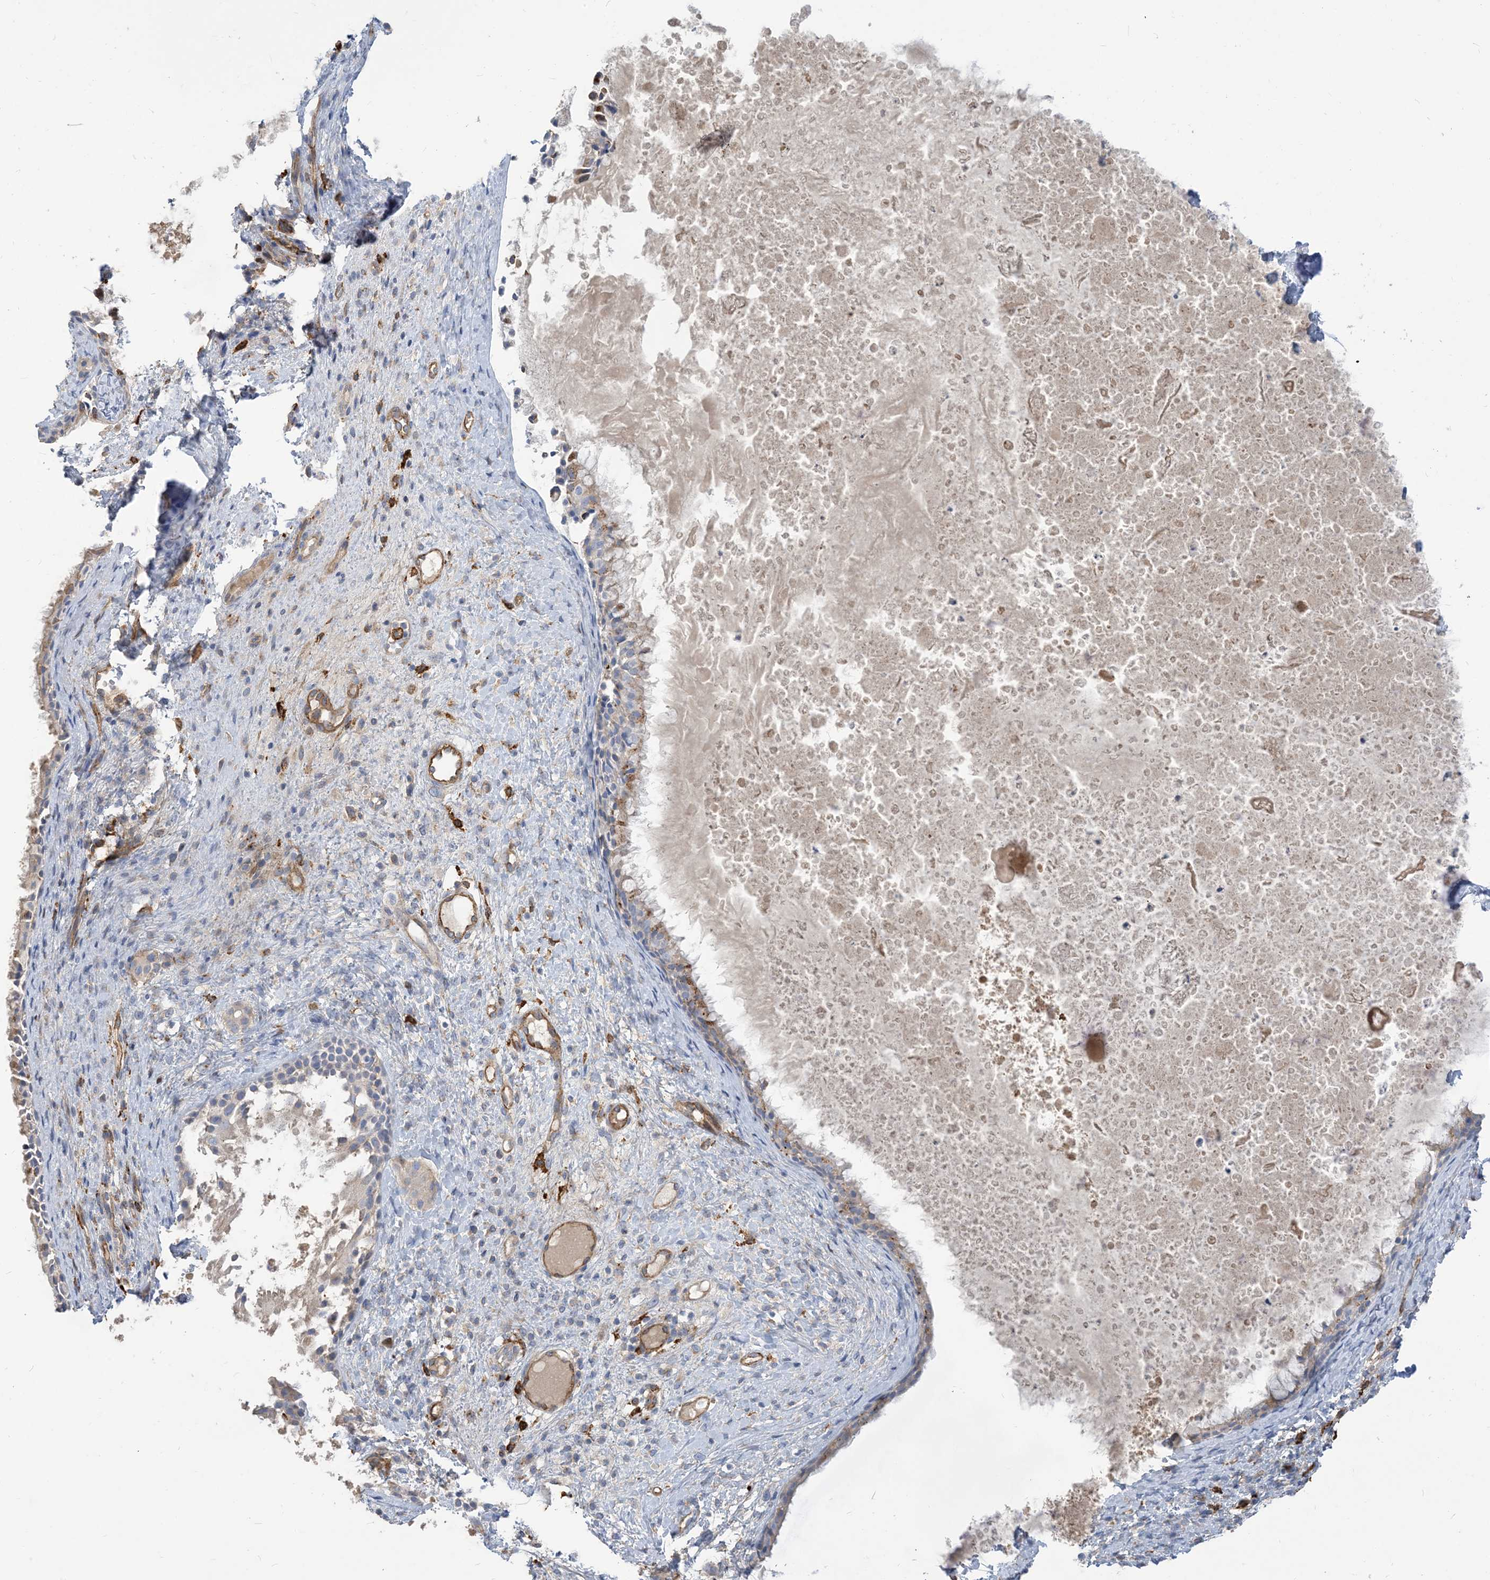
{"staining": {"intensity": "weak", "quantity": "<25%", "location": "cytoplasmic/membranous"}, "tissue": "nasopharynx", "cell_type": "Respiratory epithelial cells", "image_type": "normal", "snomed": [{"axis": "morphology", "description": "Normal tissue, NOS"}, {"axis": "topography", "description": "Nasopharynx"}], "caption": "IHC micrograph of benign nasopharynx: nasopharynx stained with DAB shows no significant protein staining in respiratory epithelial cells.", "gene": "PEAR1", "patient": {"sex": "male", "age": 22}}